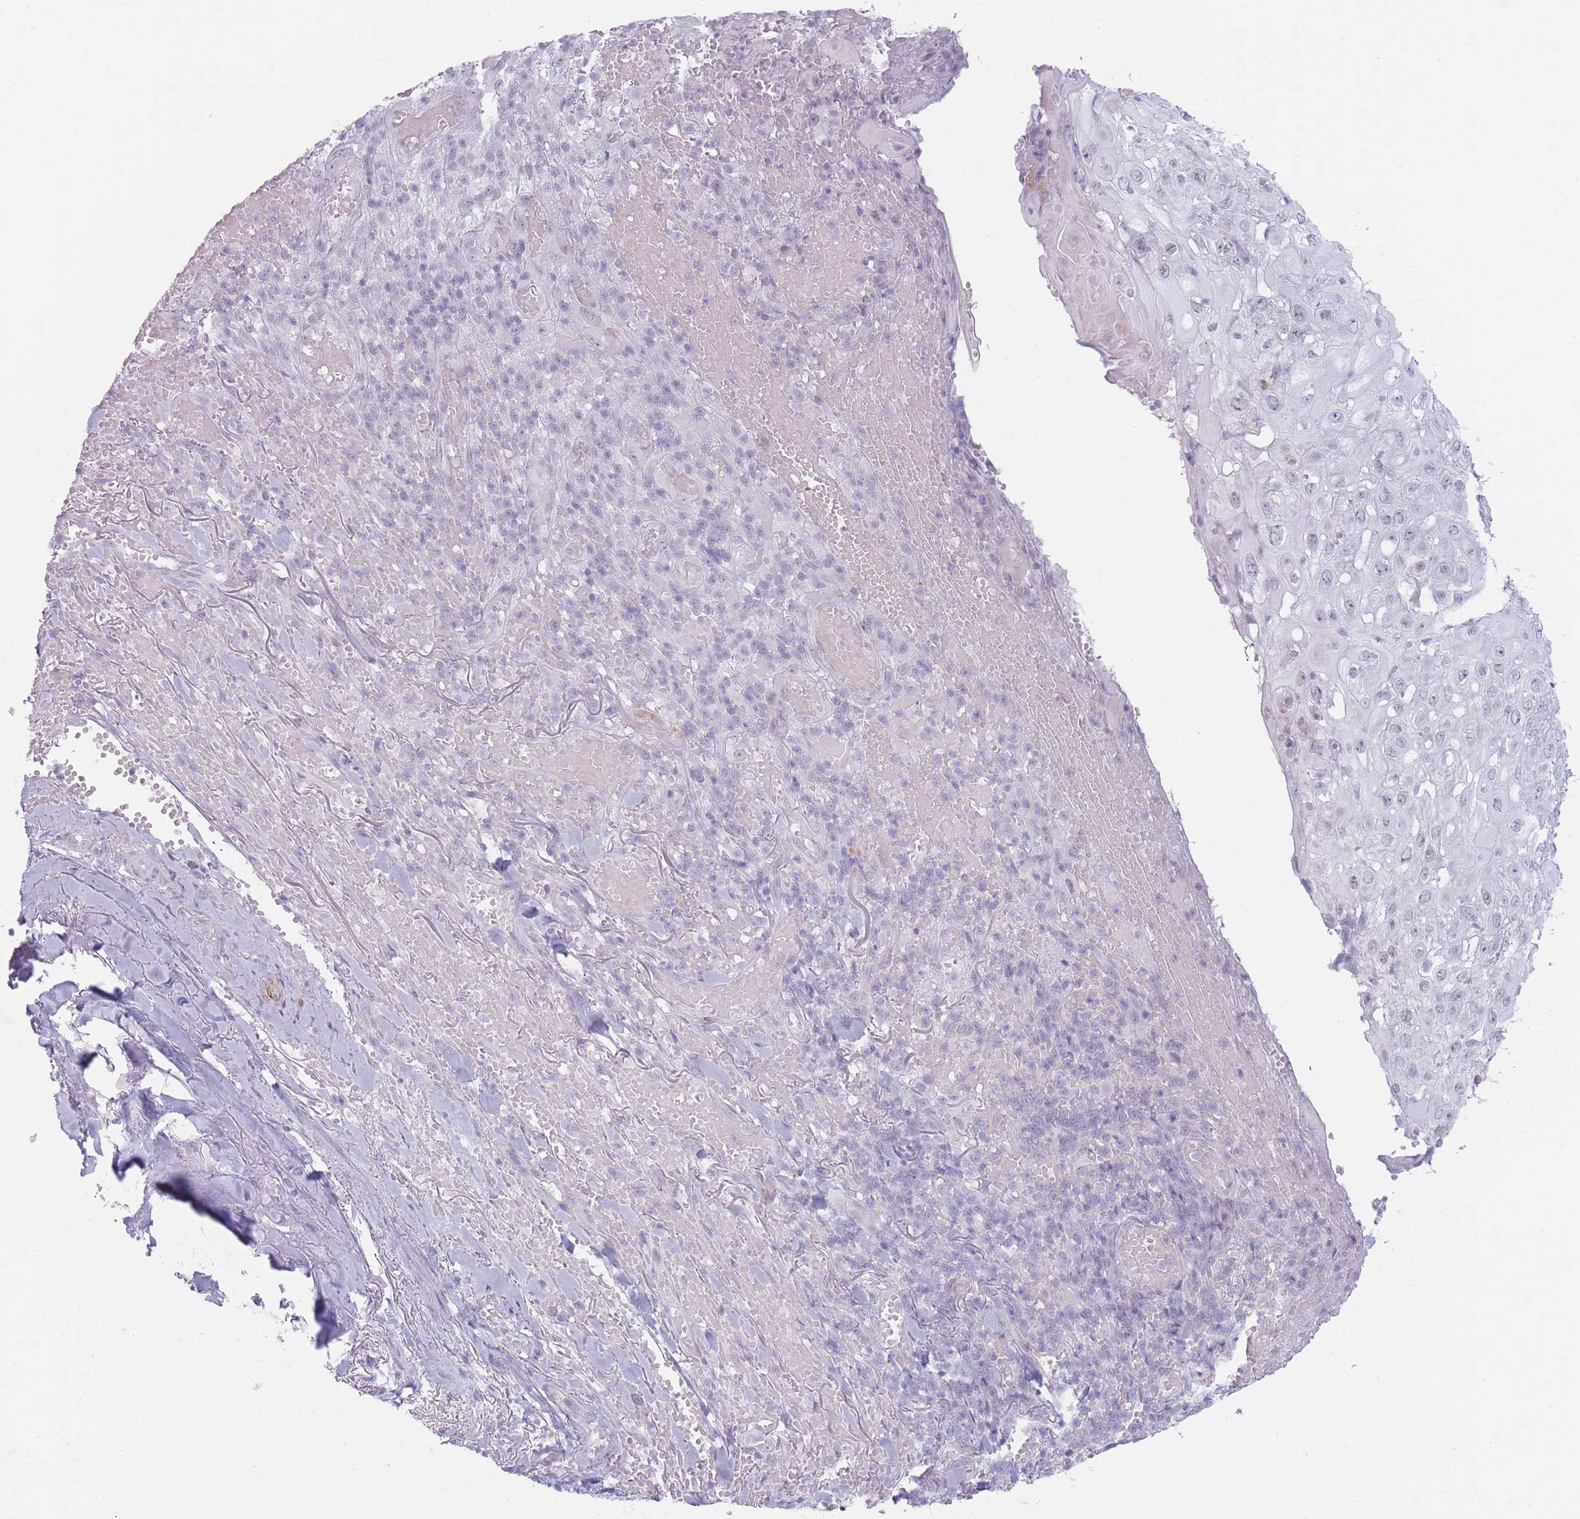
{"staining": {"intensity": "negative", "quantity": "none", "location": "none"}, "tissue": "skin cancer", "cell_type": "Tumor cells", "image_type": "cancer", "snomed": [{"axis": "morphology", "description": "Normal tissue, NOS"}, {"axis": "morphology", "description": "Squamous cell carcinoma, NOS"}, {"axis": "topography", "description": "Skin"}, {"axis": "topography", "description": "Cartilage tissue"}], "caption": "A high-resolution micrograph shows IHC staining of squamous cell carcinoma (skin), which reveals no significant staining in tumor cells.", "gene": "IFNA6", "patient": {"sex": "female", "age": 79}}